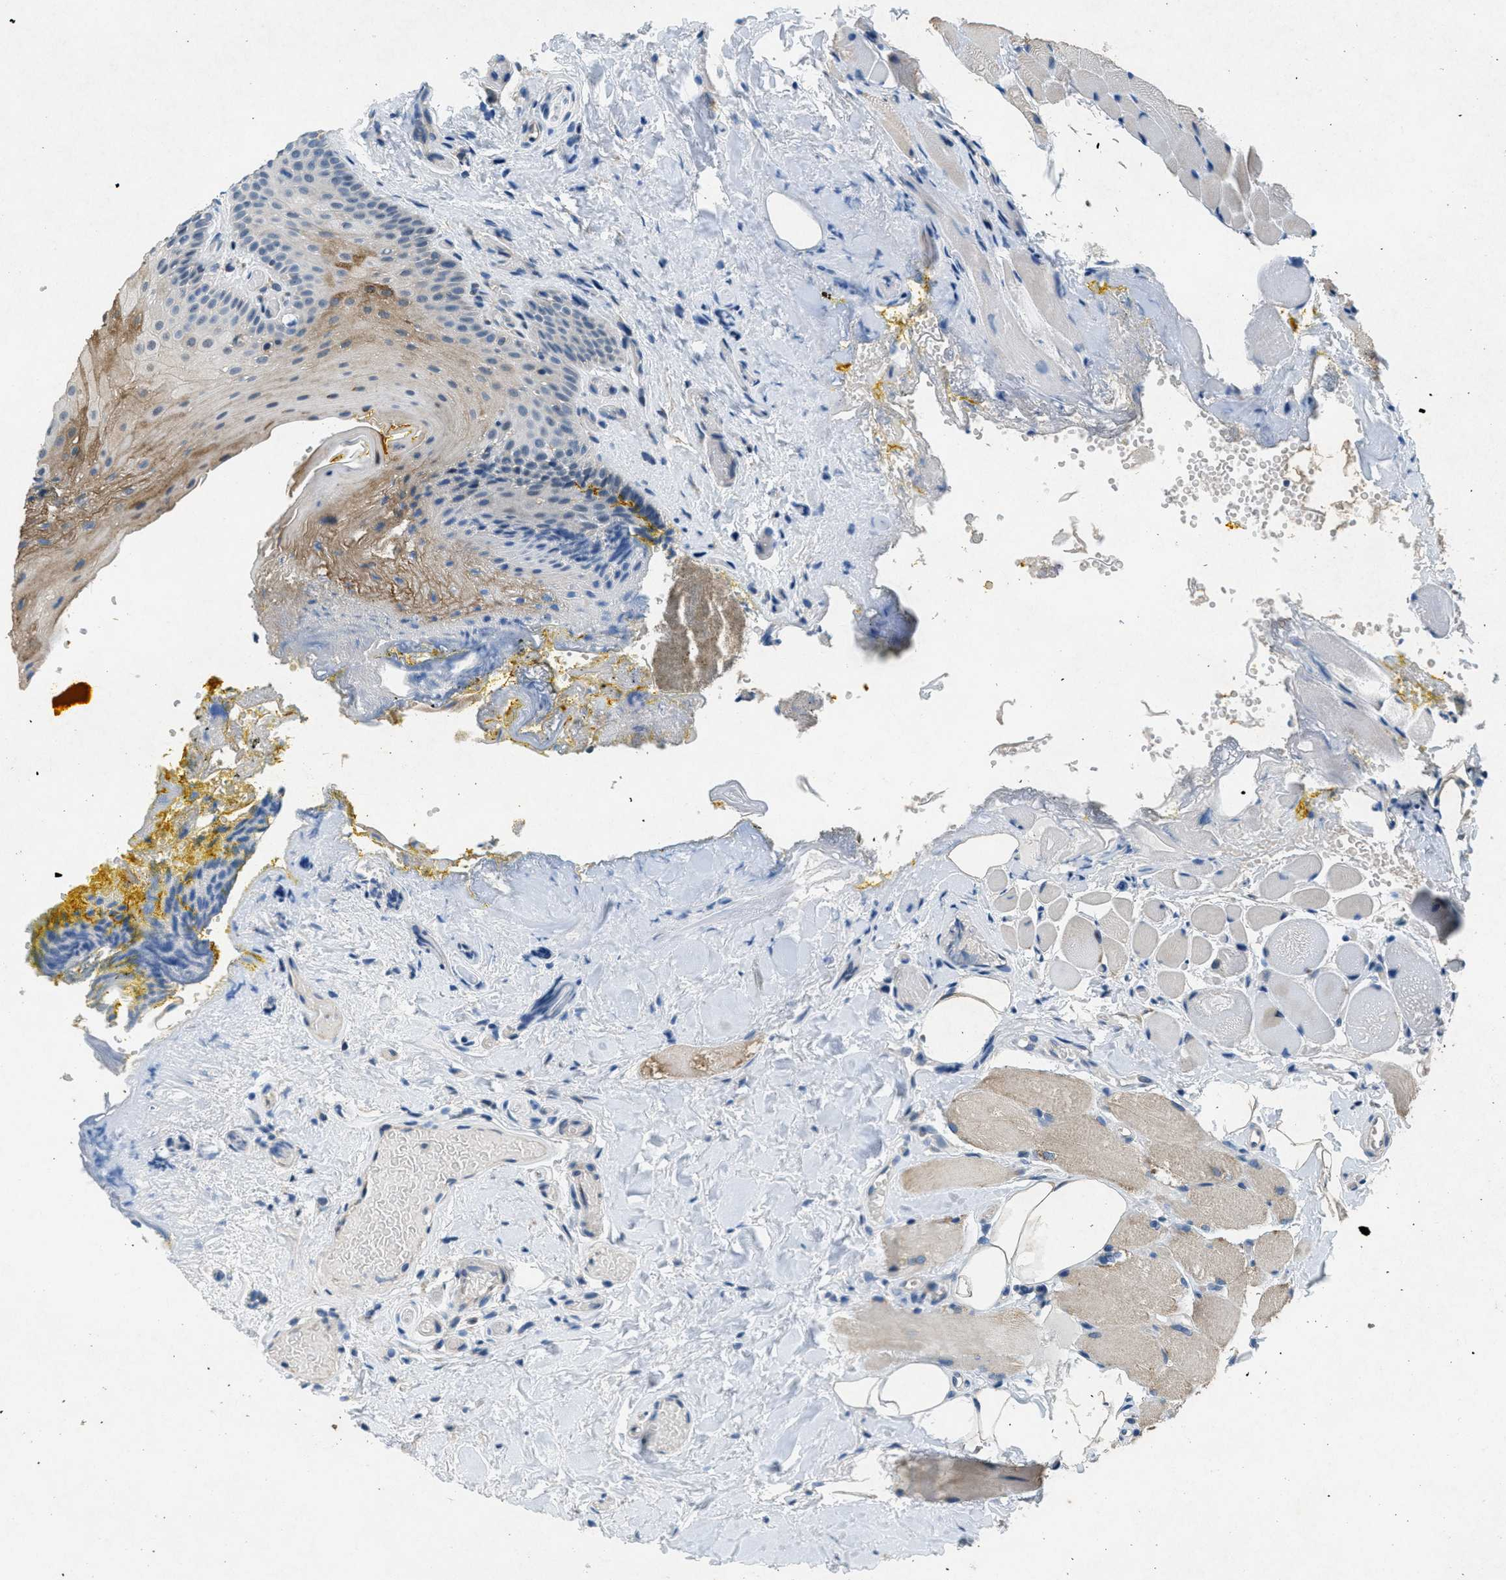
{"staining": {"intensity": "moderate", "quantity": "<25%", "location": "cytoplasmic/membranous,nuclear"}, "tissue": "oral mucosa", "cell_type": "Squamous epithelial cells", "image_type": "normal", "snomed": [{"axis": "morphology", "description": "Normal tissue, NOS"}, {"axis": "topography", "description": "Oral tissue"}], "caption": "IHC image of benign human oral mucosa stained for a protein (brown), which demonstrates low levels of moderate cytoplasmic/membranous,nuclear positivity in about <25% of squamous epithelial cells.", "gene": "NAT1", "patient": {"sex": "male", "age": 54}}